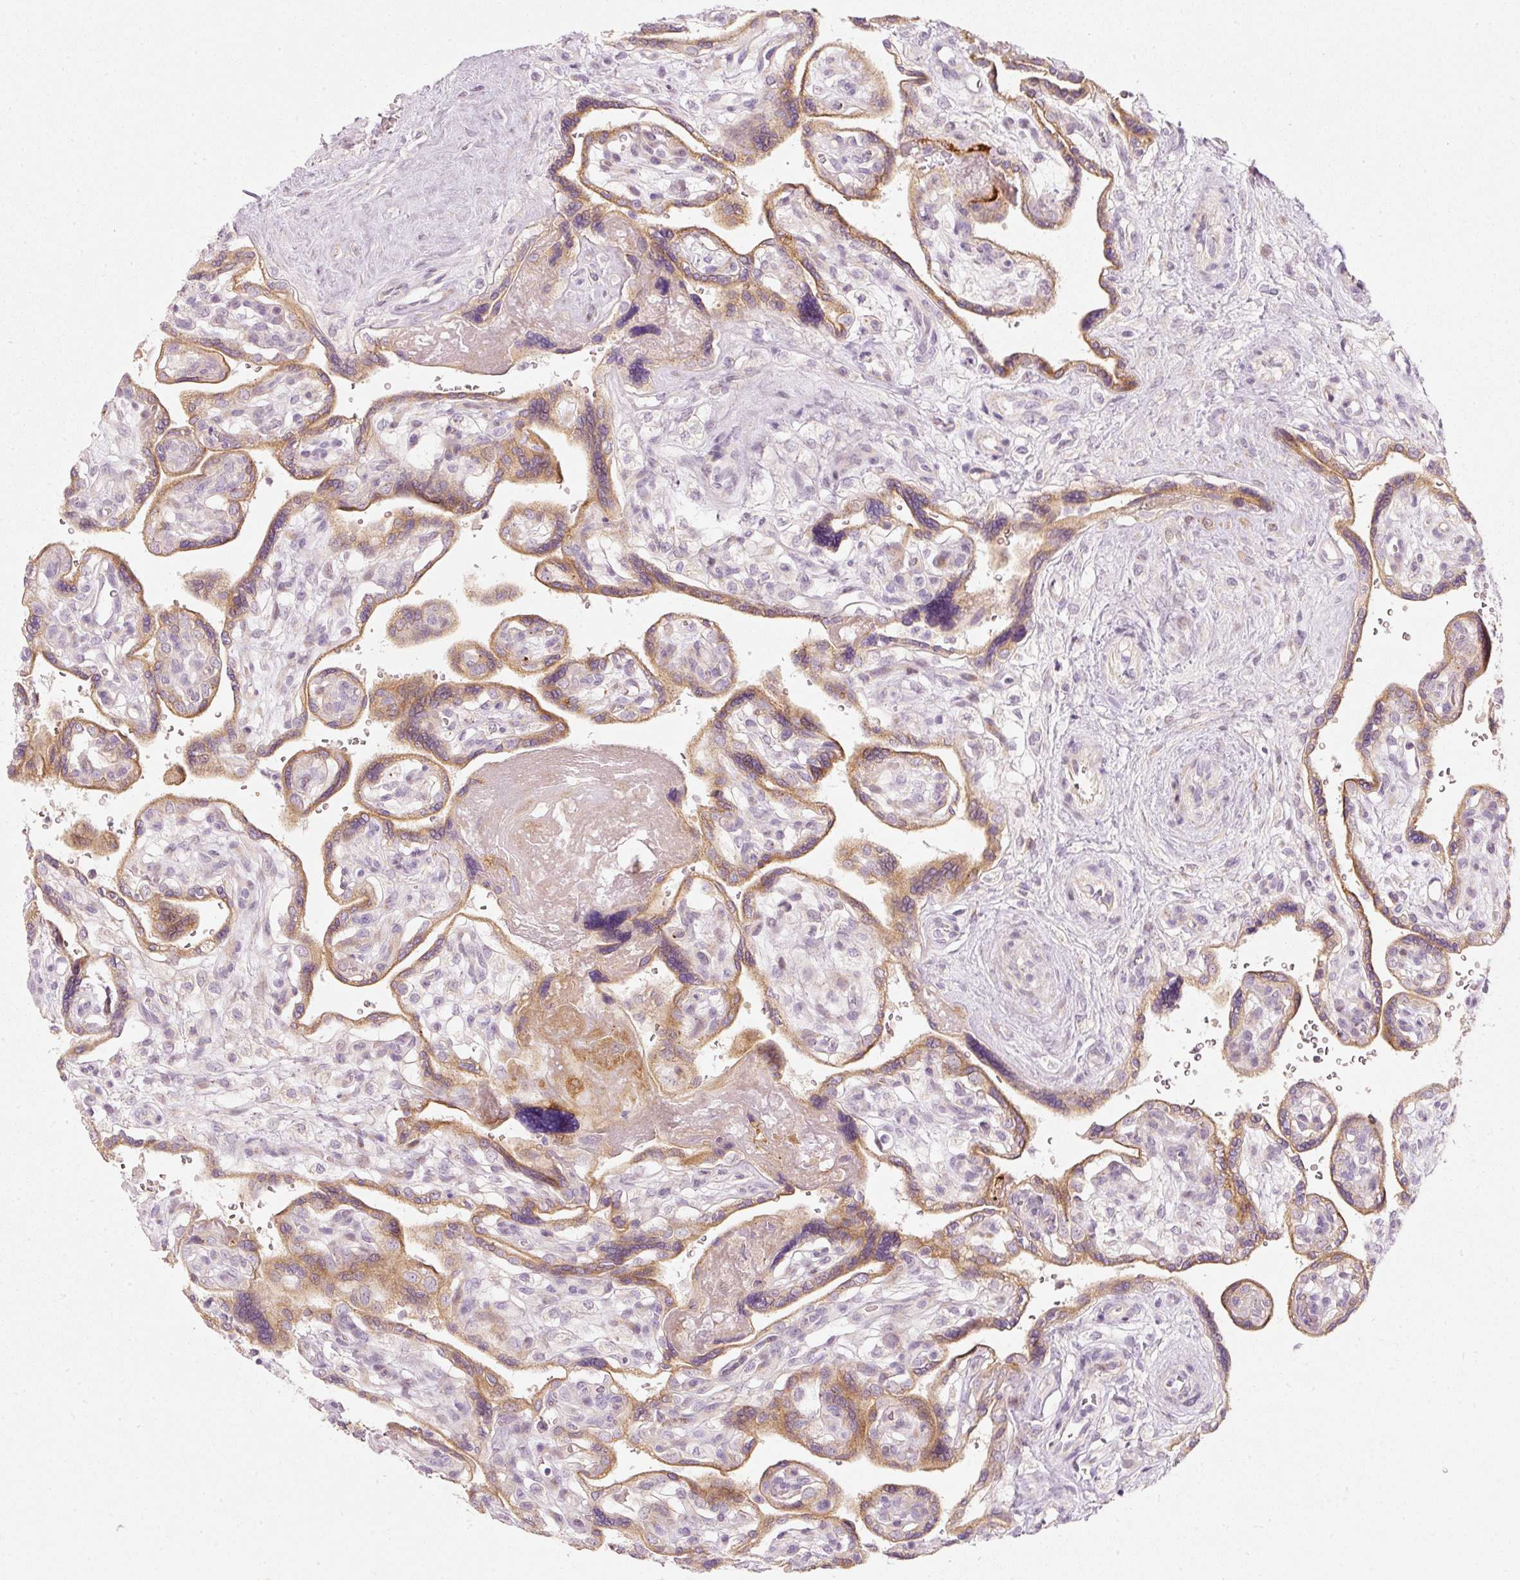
{"staining": {"intensity": "moderate", "quantity": ">75%", "location": "cytoplasmic/membranous"}, "tissue": "placenta", "cell_type": "Trophoblastic cells", "image_type": "normal", "snomed": [{"axis": "morphology", "description": "Normal tissue, NOS"}, {"axis": "topography", "description": "Placenta"}], "caption": "Immunohistochemical staining of normal placenta exhibits >75% levels of moderate cytoplasmic/membranous protein positivity in about >75% of trophoblastic cells. Using DAB (brown) and hematoxylin (blue) stains, captured at high magnification using brightfield microscopy.", "gene": "SLC20A1", "patient": {"sex": "female", "age": 39}}